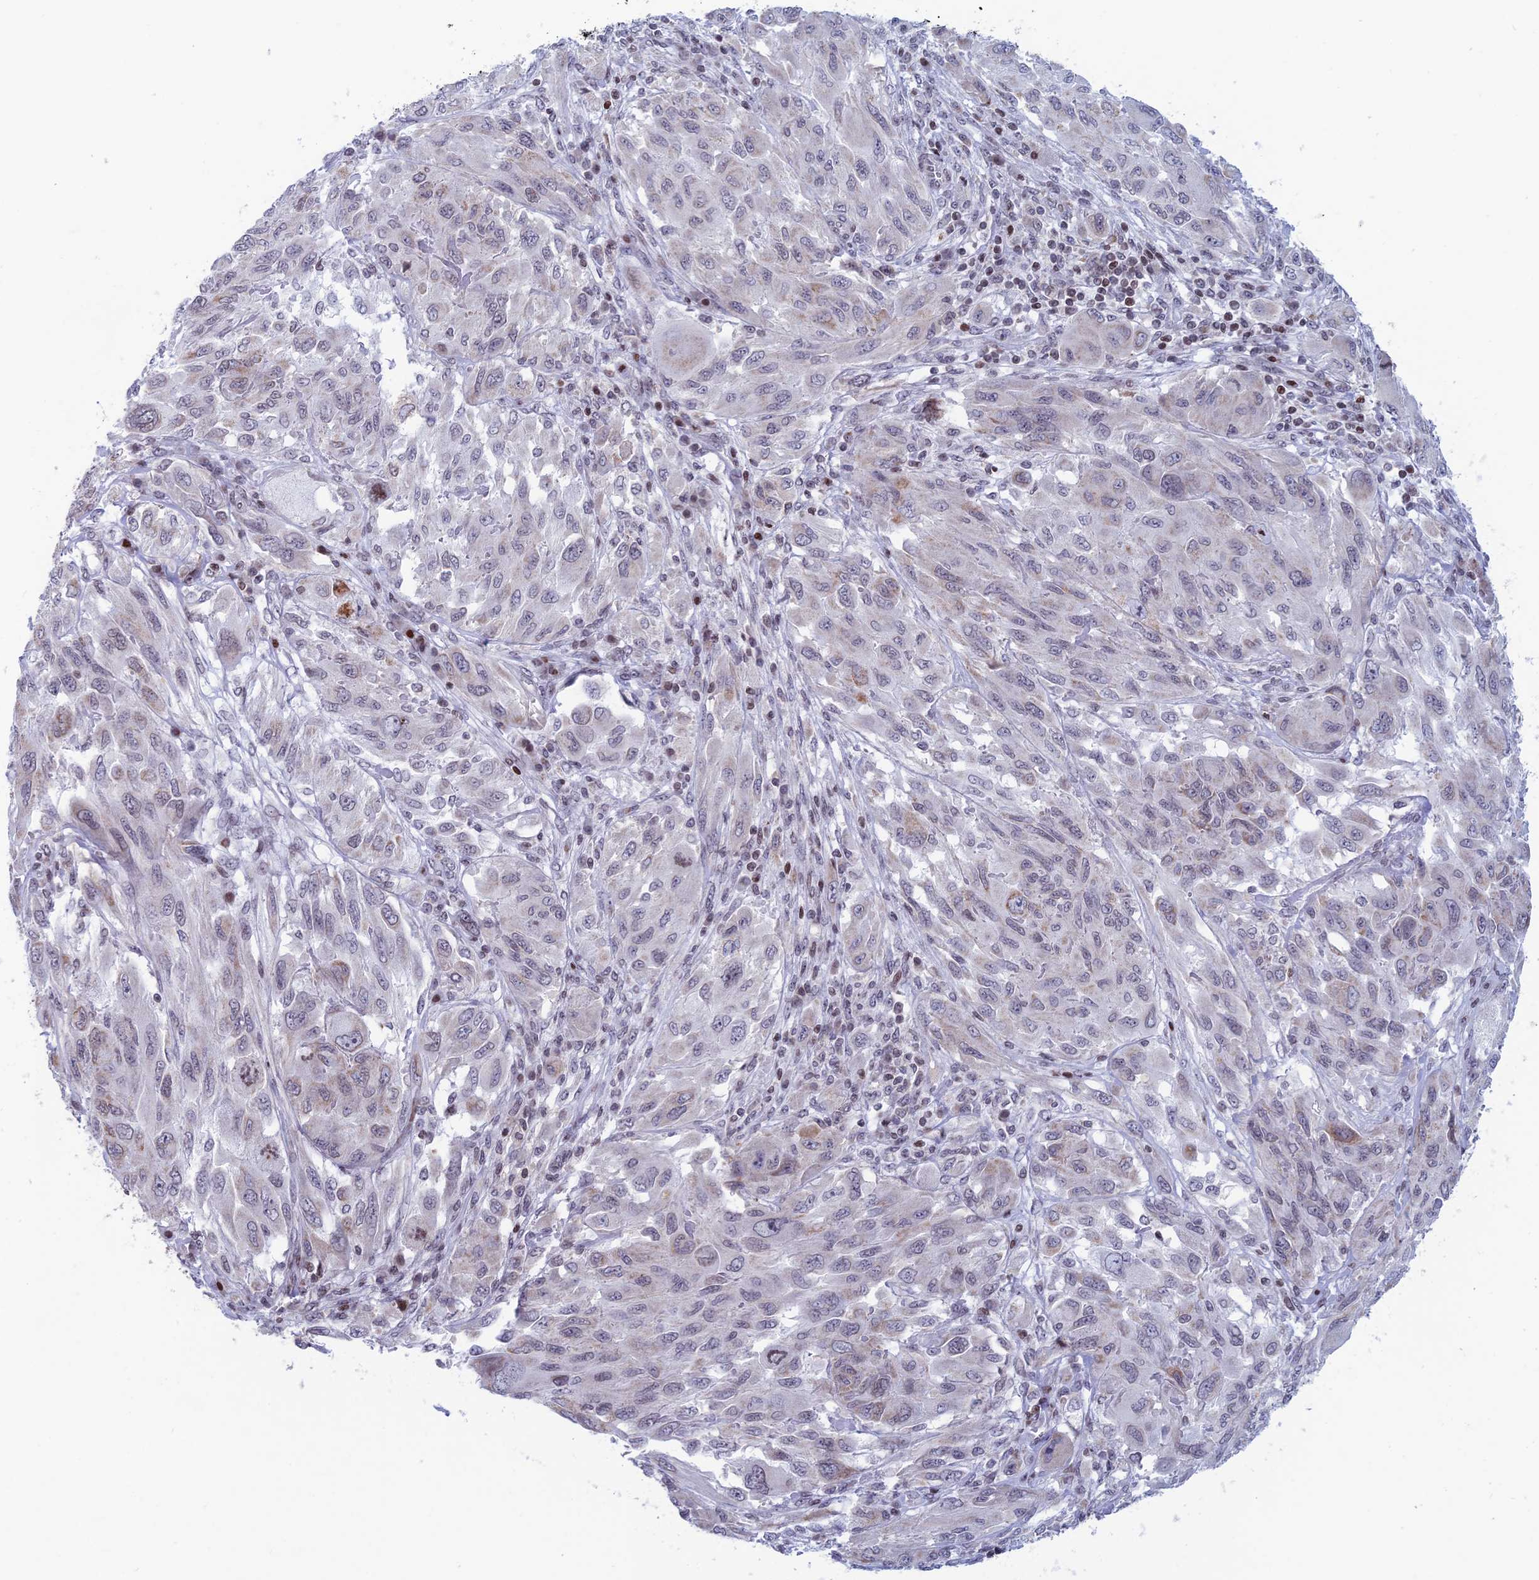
{"staining": {"intensity": "weak", "quantity": "<25%", "location": "cytoplasmic/membranous"}, "tissue": "melanoma", "cell_type": "Tumor cells", "image_type": "cancer", "snomed": [{"axis": "morphology", "description": "Malignant melanoma, NOS"}, {"axis": "topography", "description": "Skin"}], "caption": "Malignant melanoma was stained to show a protein in brown. There is no significant positivity in tumor cells.", "gene": "AFF3", "patient": {"sex": "female", "age": 91}}